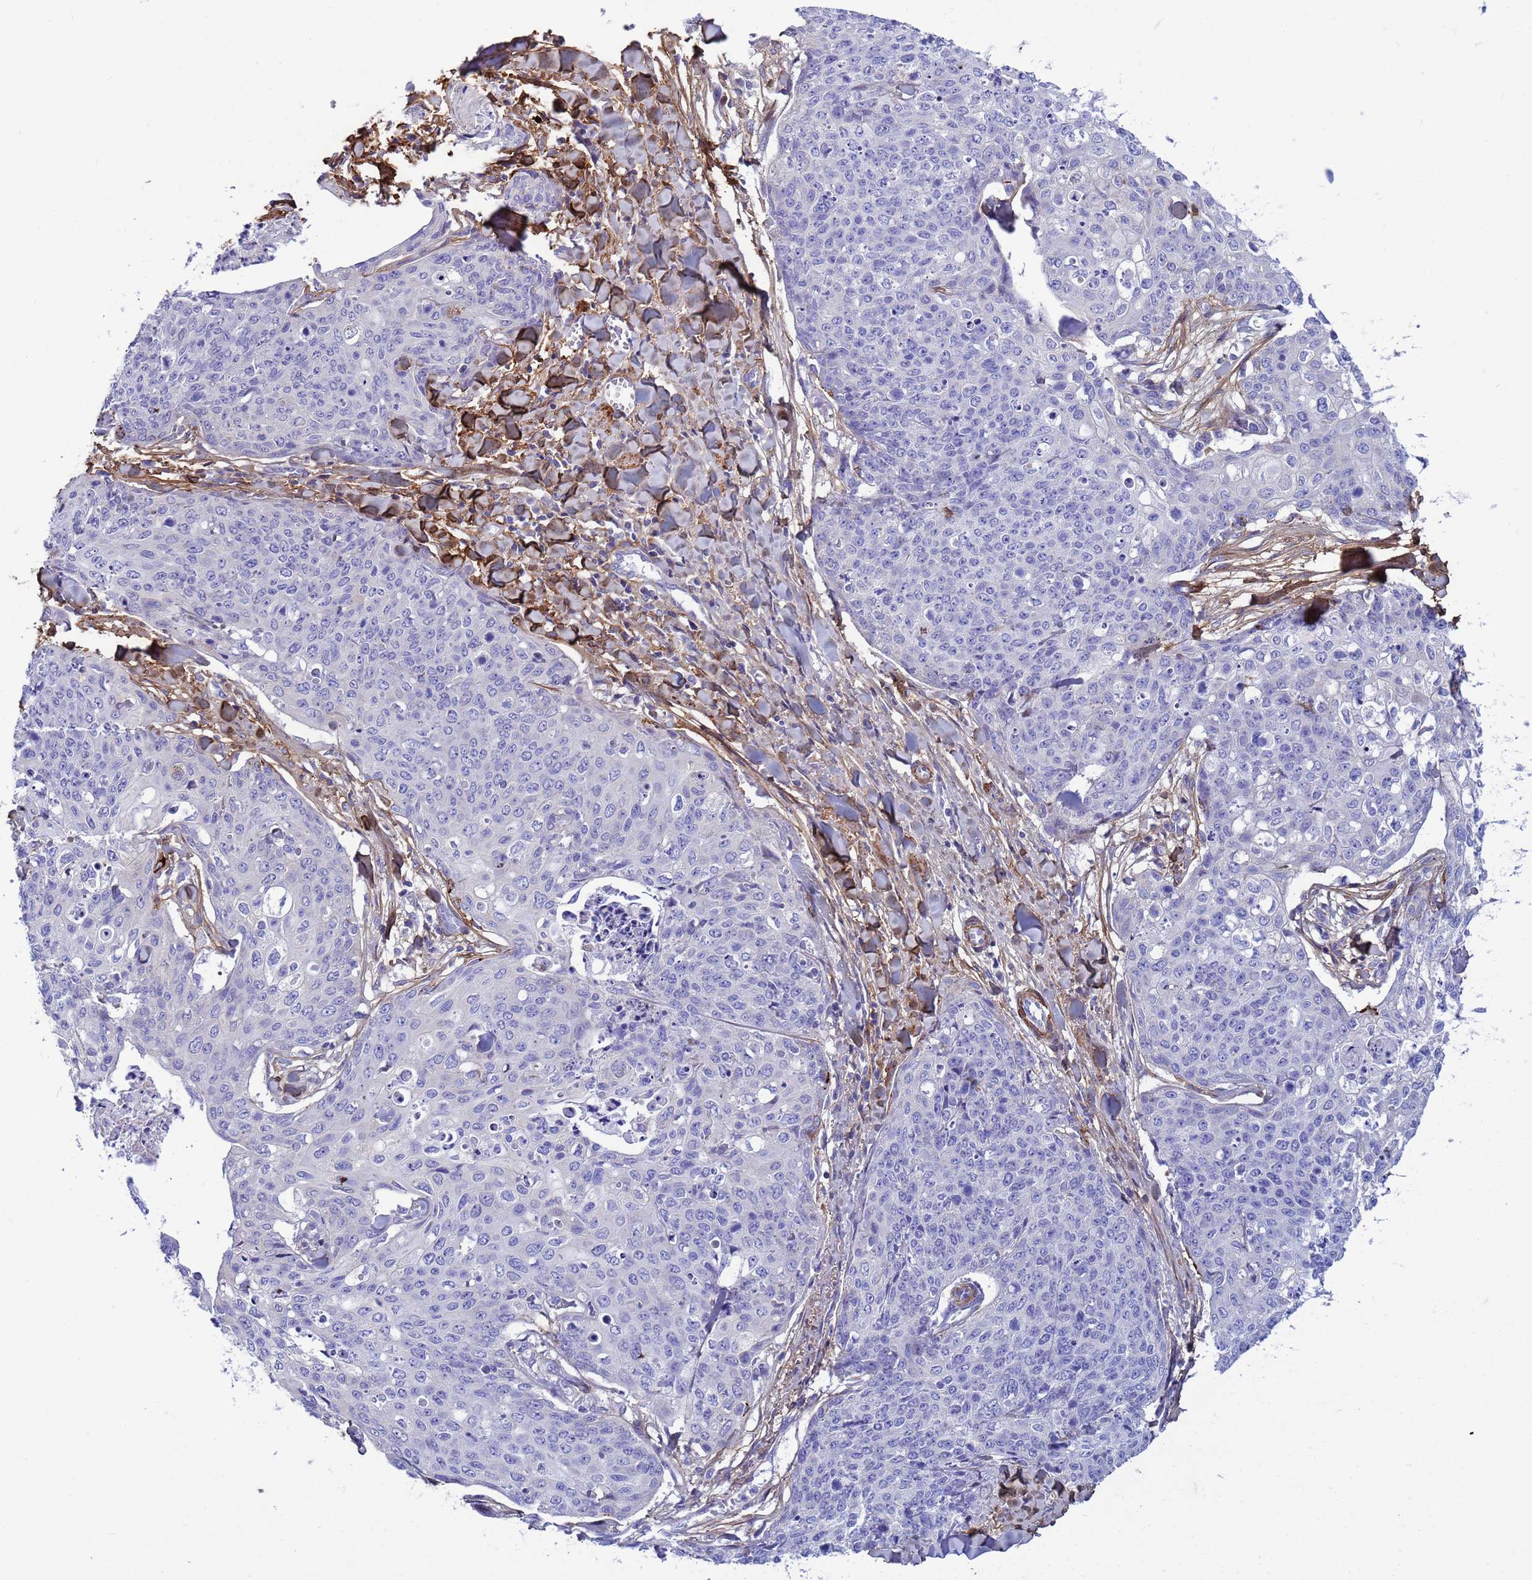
{"staining": {"intensity": "negative", "quantity": "none", "location": "none"}, "tissue": "skin cancer", "cell_type": "Tumor cells", "image_type": "cancer", "snomed": [{"axis": "morphology", "description": "Squamous cell carcinoma, NOS"}, {"axis": "topography", "description": "Skin"}, {"axis": "topography", "description": "Vulva"}], "caption": "Human skin cancer stained for a protein using IHC displays no positivity in tumor cells.", "gene": "P2RX7", "patient": {"sex": "female", "age": 85}}